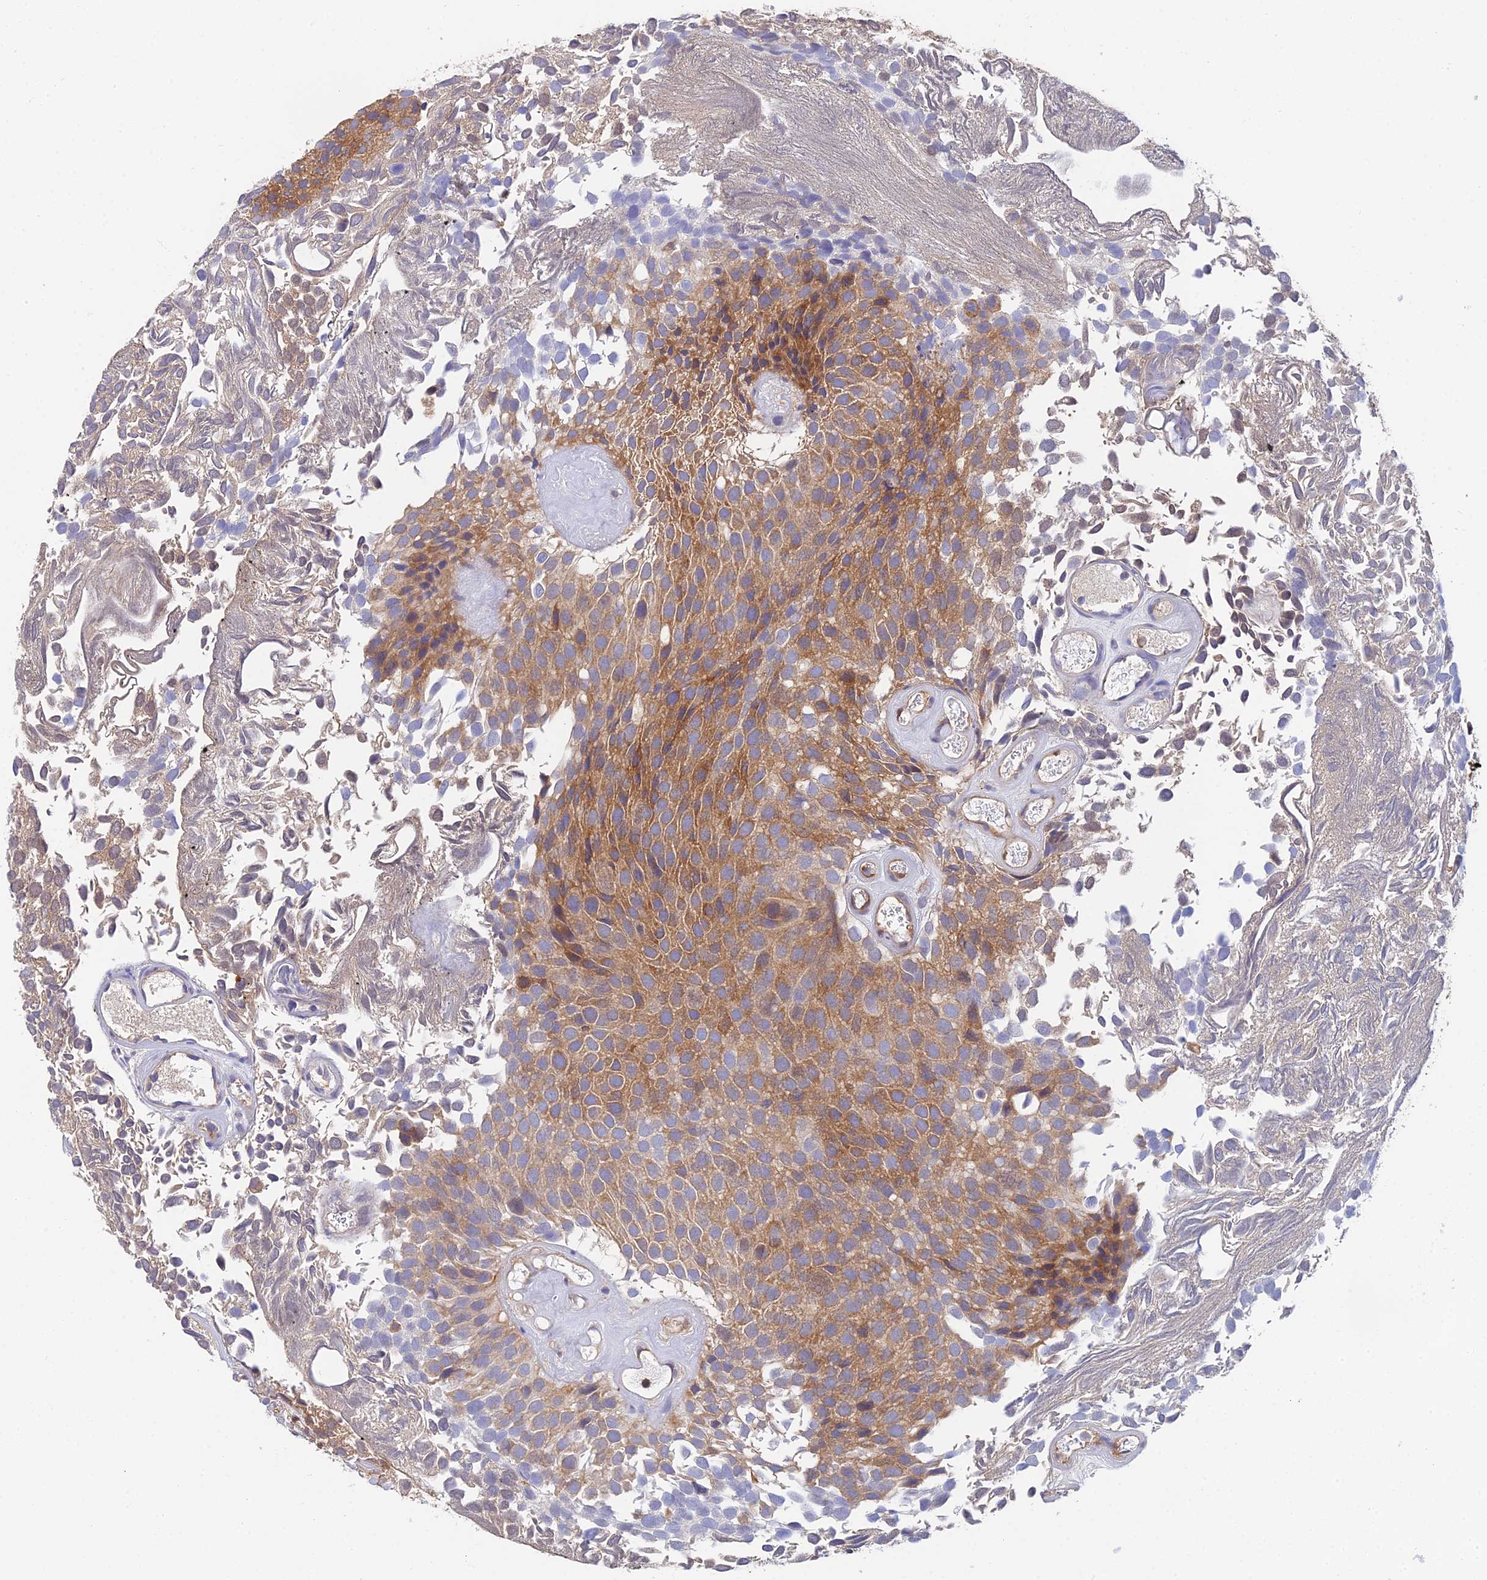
{"staining": {"intensity": "moderate", "quantity": ">75%", "location": "cytoplasmic/membranous"}, "tissue": "urothelial cancer", "cell_type": "Tumor cells", "image_type": "cancer", "snomed": [{"axis": "morphology", "description": "Urothelial carcinoma, Low grade"}, {"axis": "topography", "description": "Urinary bladder"}], "caption": "This histopathology image shows urothelial cancer stained with immunohistochemistry to label a protein in brown. The cytoplasmic/membranous of tumor cells show moderate positivity for the protein. Nuclei are counter-stained blue.", "gene": "PPP2R2C", "patient": {"sex": "male", "age": 89}}